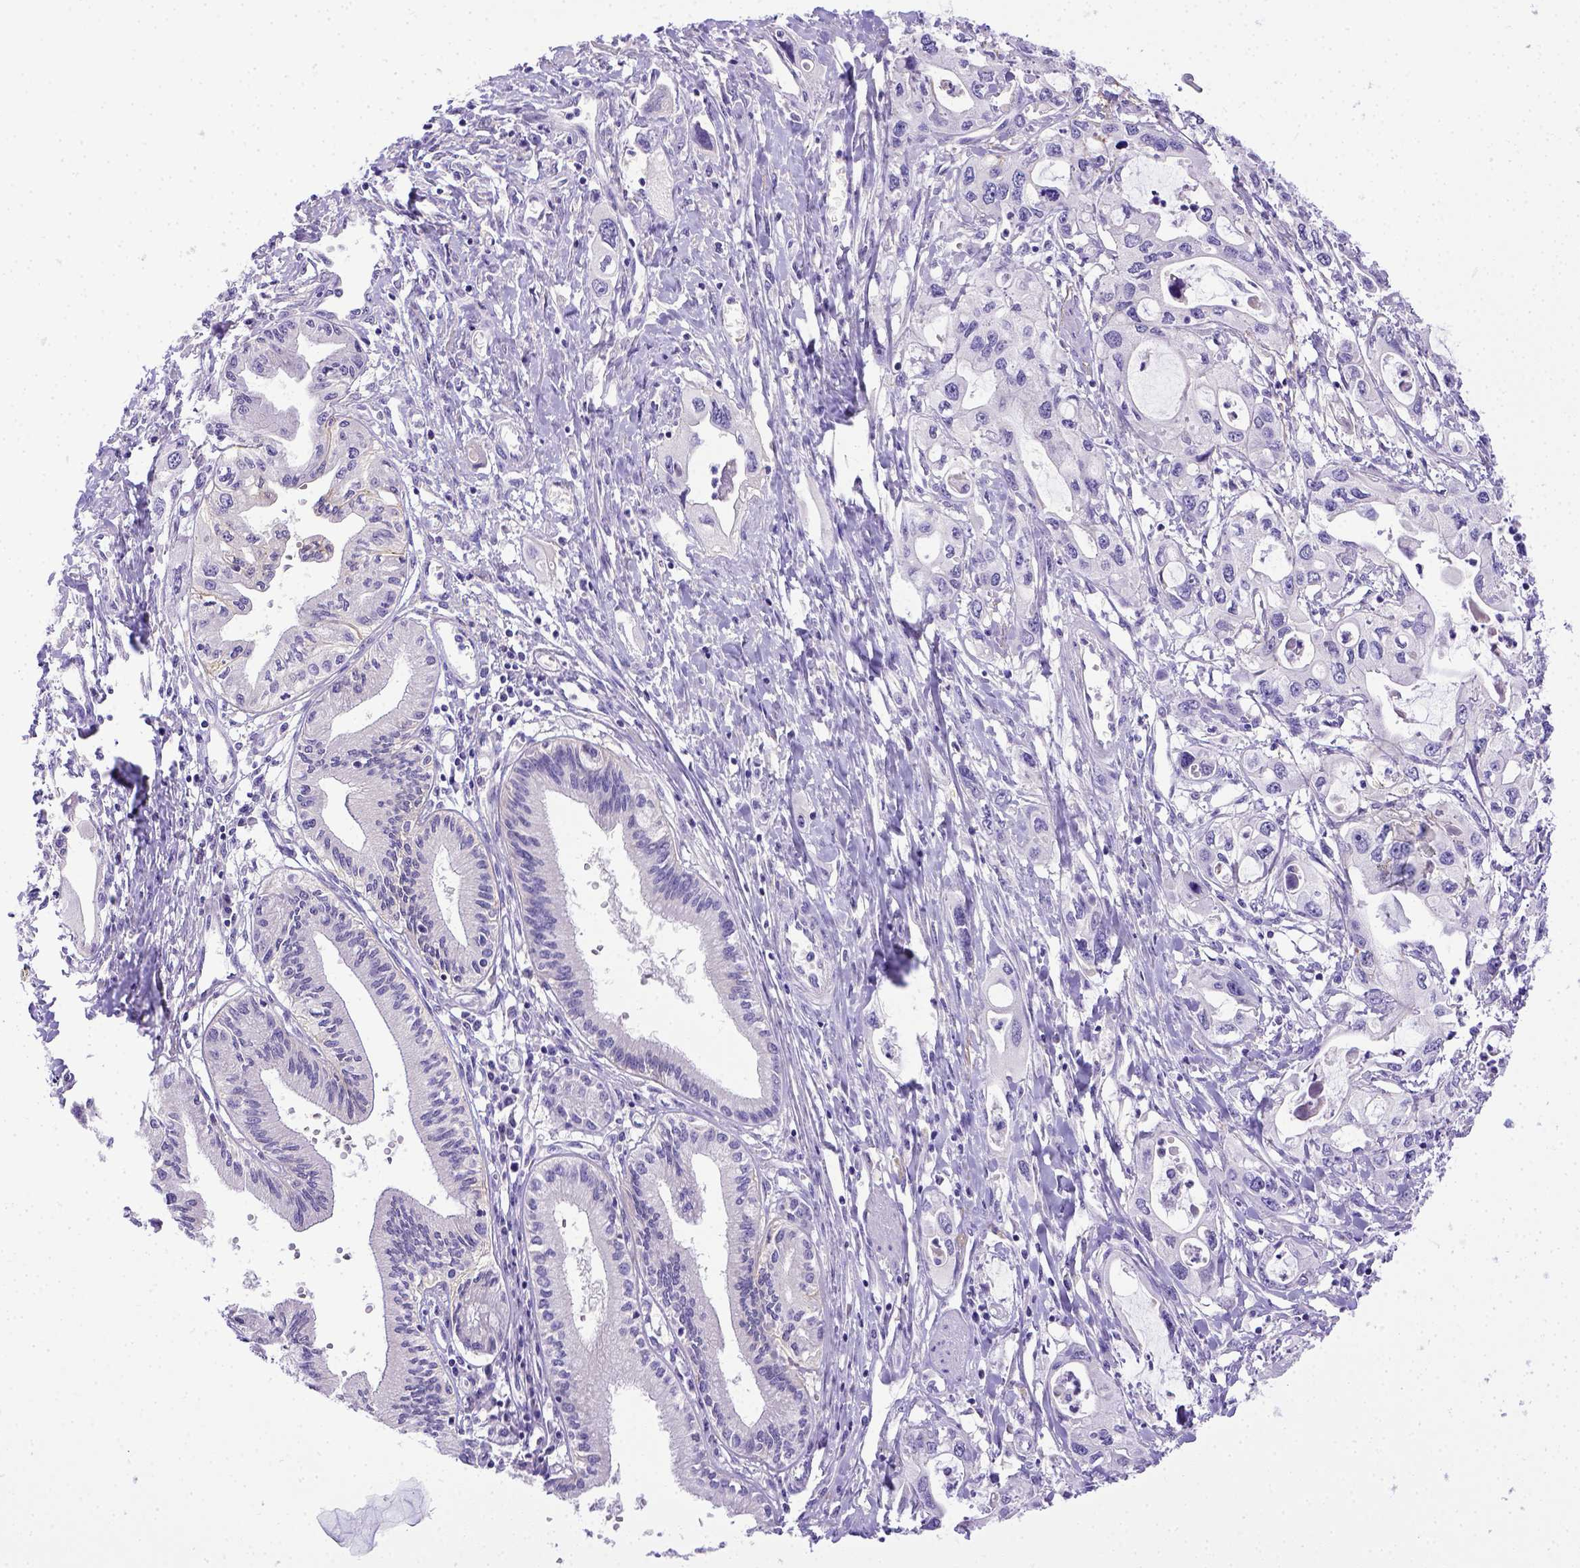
{"staining": {"intensity": "negative", "quantity": "none", "location": "none"}, "tissue": "pancreatic cancer", "cell_type": "Tumor cells", "image_type": "cancer", "snomed": [{"axis": "morphology", "description": "Adenocarcinoma, NOS"}, {"axis": "topography", "description": "Pancreas"}], "caption": "A high-resolution micrograph shows immunohistochemistry (IHC) staining of pancreatic cancer, which exhibits no significant positivity in tumor cells.", "gene": "BTN1A1", "patient": {"sex": "male", "age": 60}}